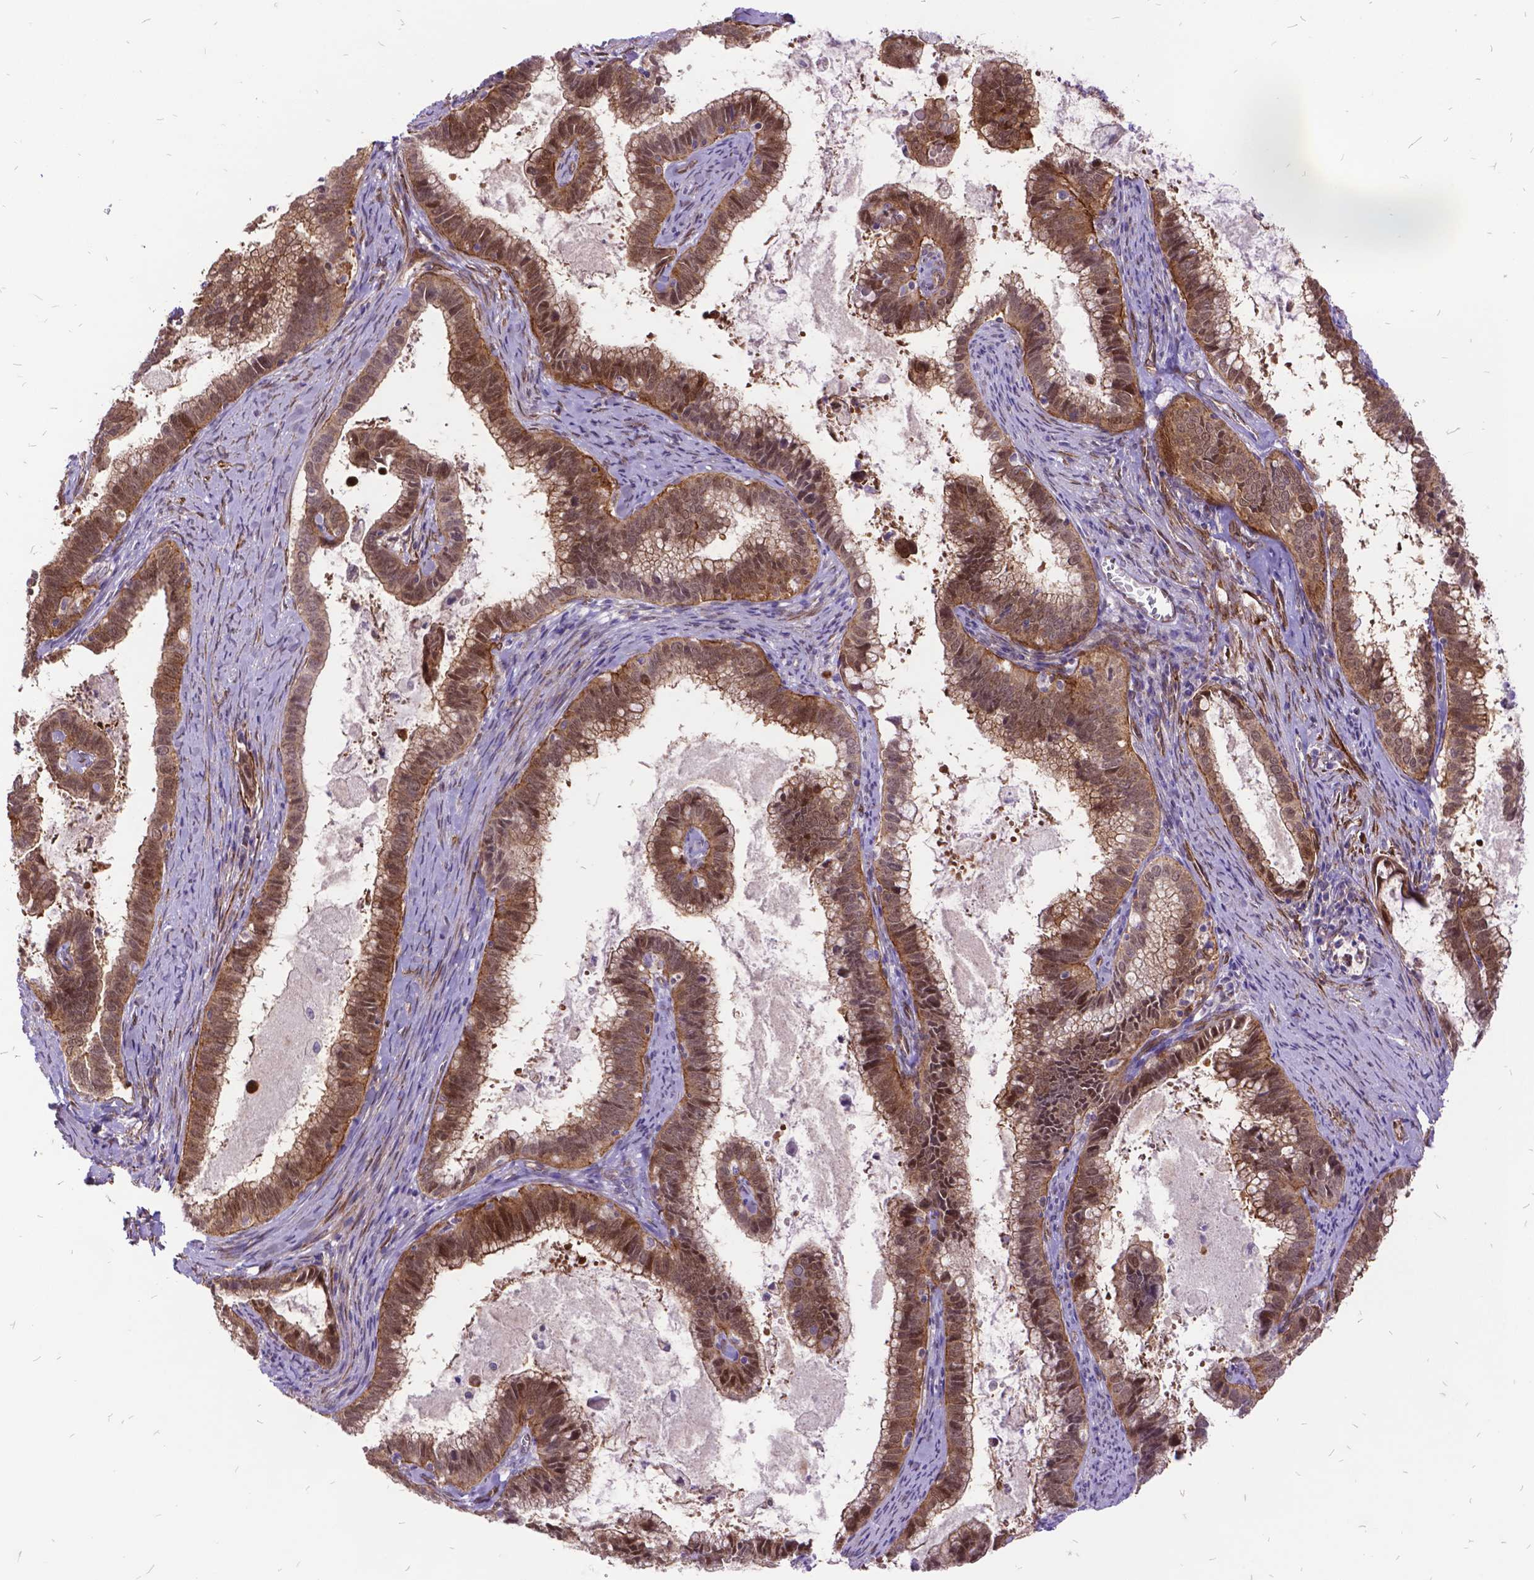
{"staining": {"intensity": "moderate", "quantity": ">75%", "location": "cytoplasmic/membranous"}, "tissue": "cervical cancer", "cell_type": "Tumor cells", "image_type": "cancer", "snomed": [{"axis": "morphology", "description": "Adenocarcinoma, NOS"}, {"axis": "topography", "description": "Cervix"}], "caption": "DAB immunohistochemical staining of cervical cancer (adenocarcinoma) shows moderate cytoplasmic/membranous protein expression in approximately >75% of tumor cells.", "gene": "GRB7", "patient": {"sex": "female", "age": 61}}